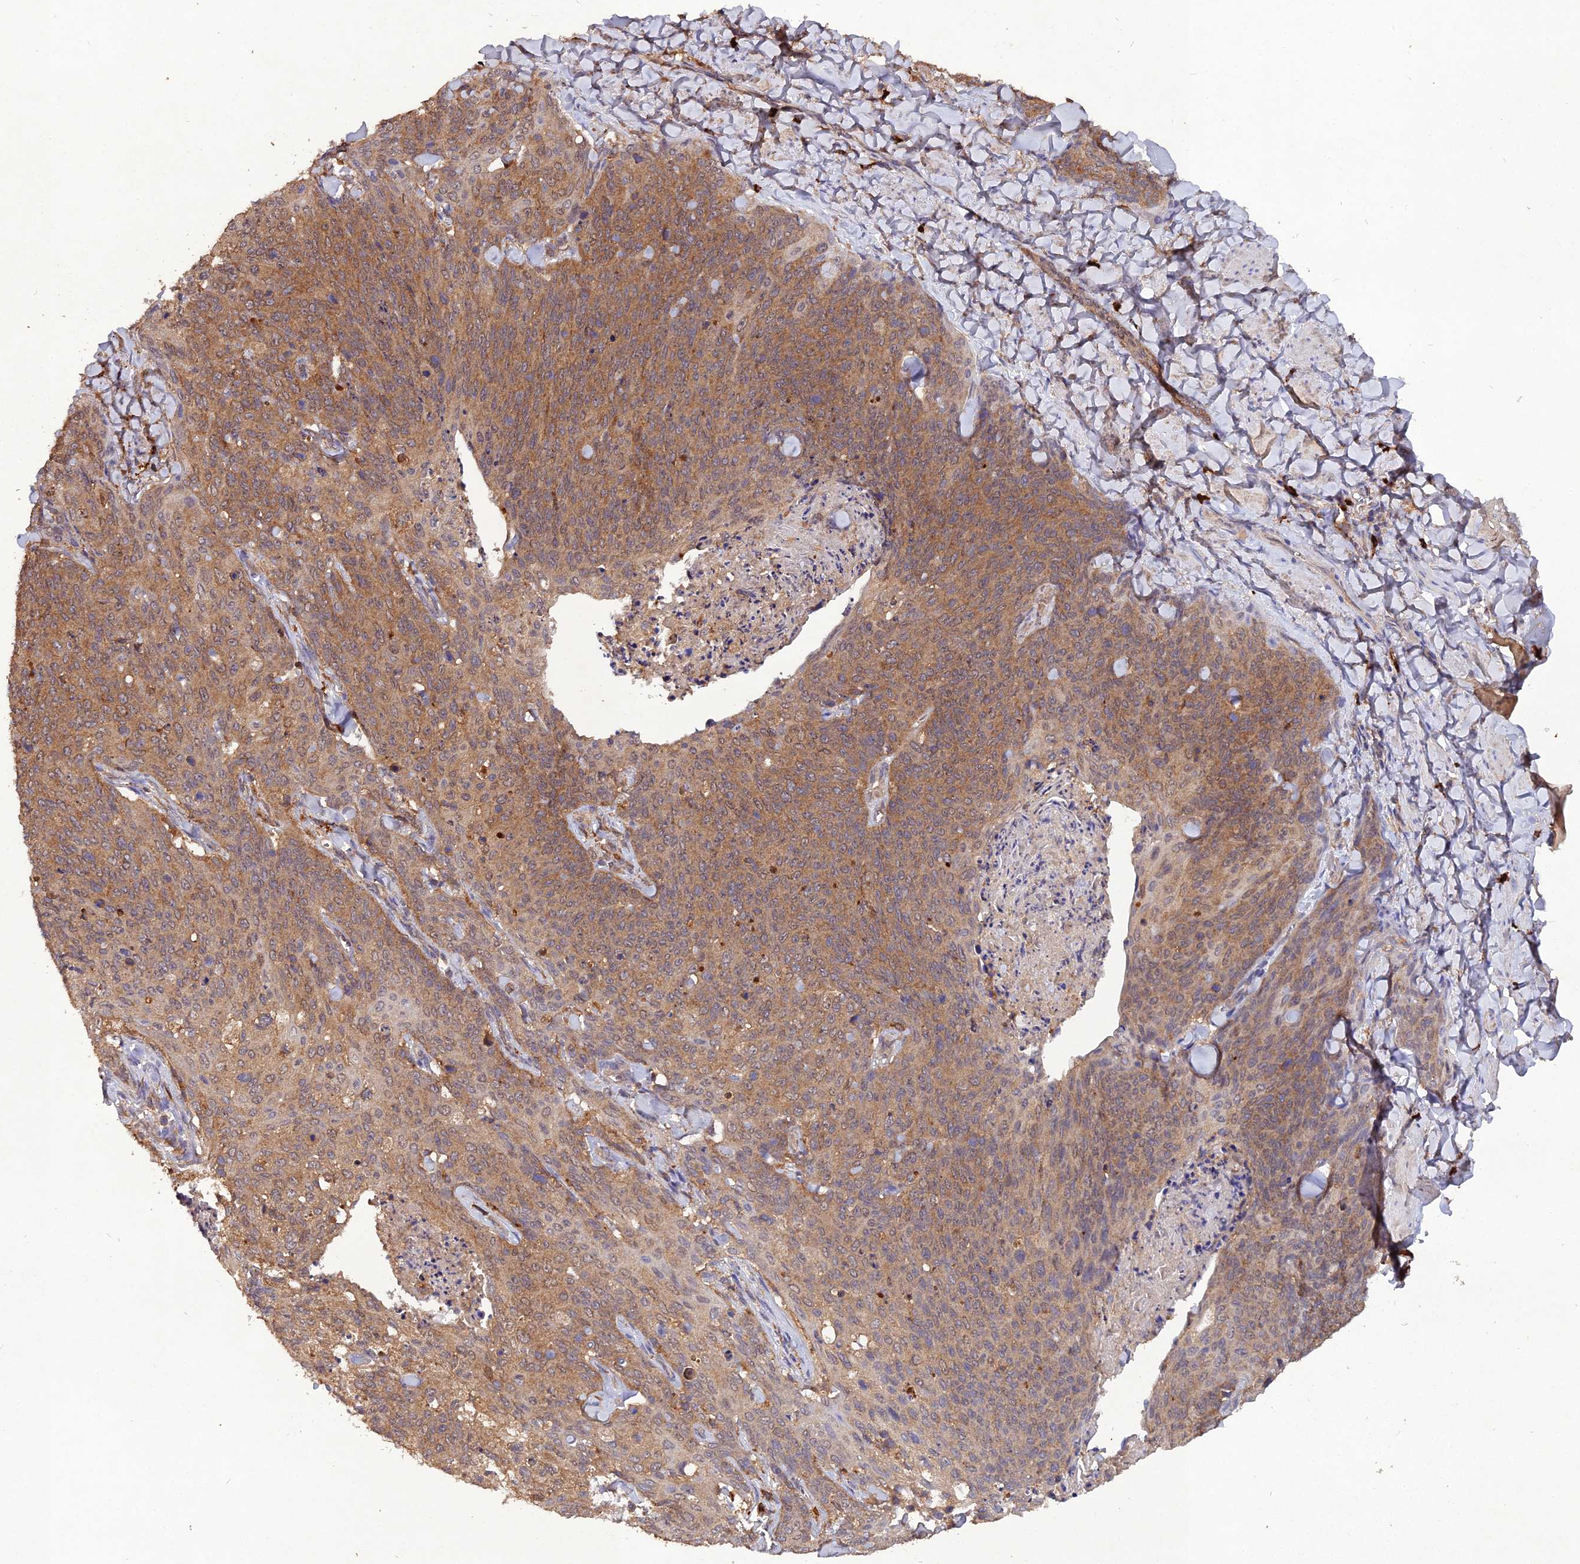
{"staining": {"intensity": "moderate", "quantity": ">75%", "location": "cytoplasmic/membranous"}, "tissue": "skin cancer", "cell_type": "Tumor cells", "image_type": "cancer", "snomed": [{"axis": "morphology", "description": "Squamous cell carcinoma, NOS"}, {"axis": "topography", "description": "Skin"}, {"axis": "topography", "description": "Vulva"}], "caption": "Skin squamous cell carcinoma tissue displays moderate cytoplasmic/membranous staining in about >75% of tumor cells, visualized by immunohistochemistry.", "gene": "TMEM258", "patient": {"sex": "female", "age": 85}}